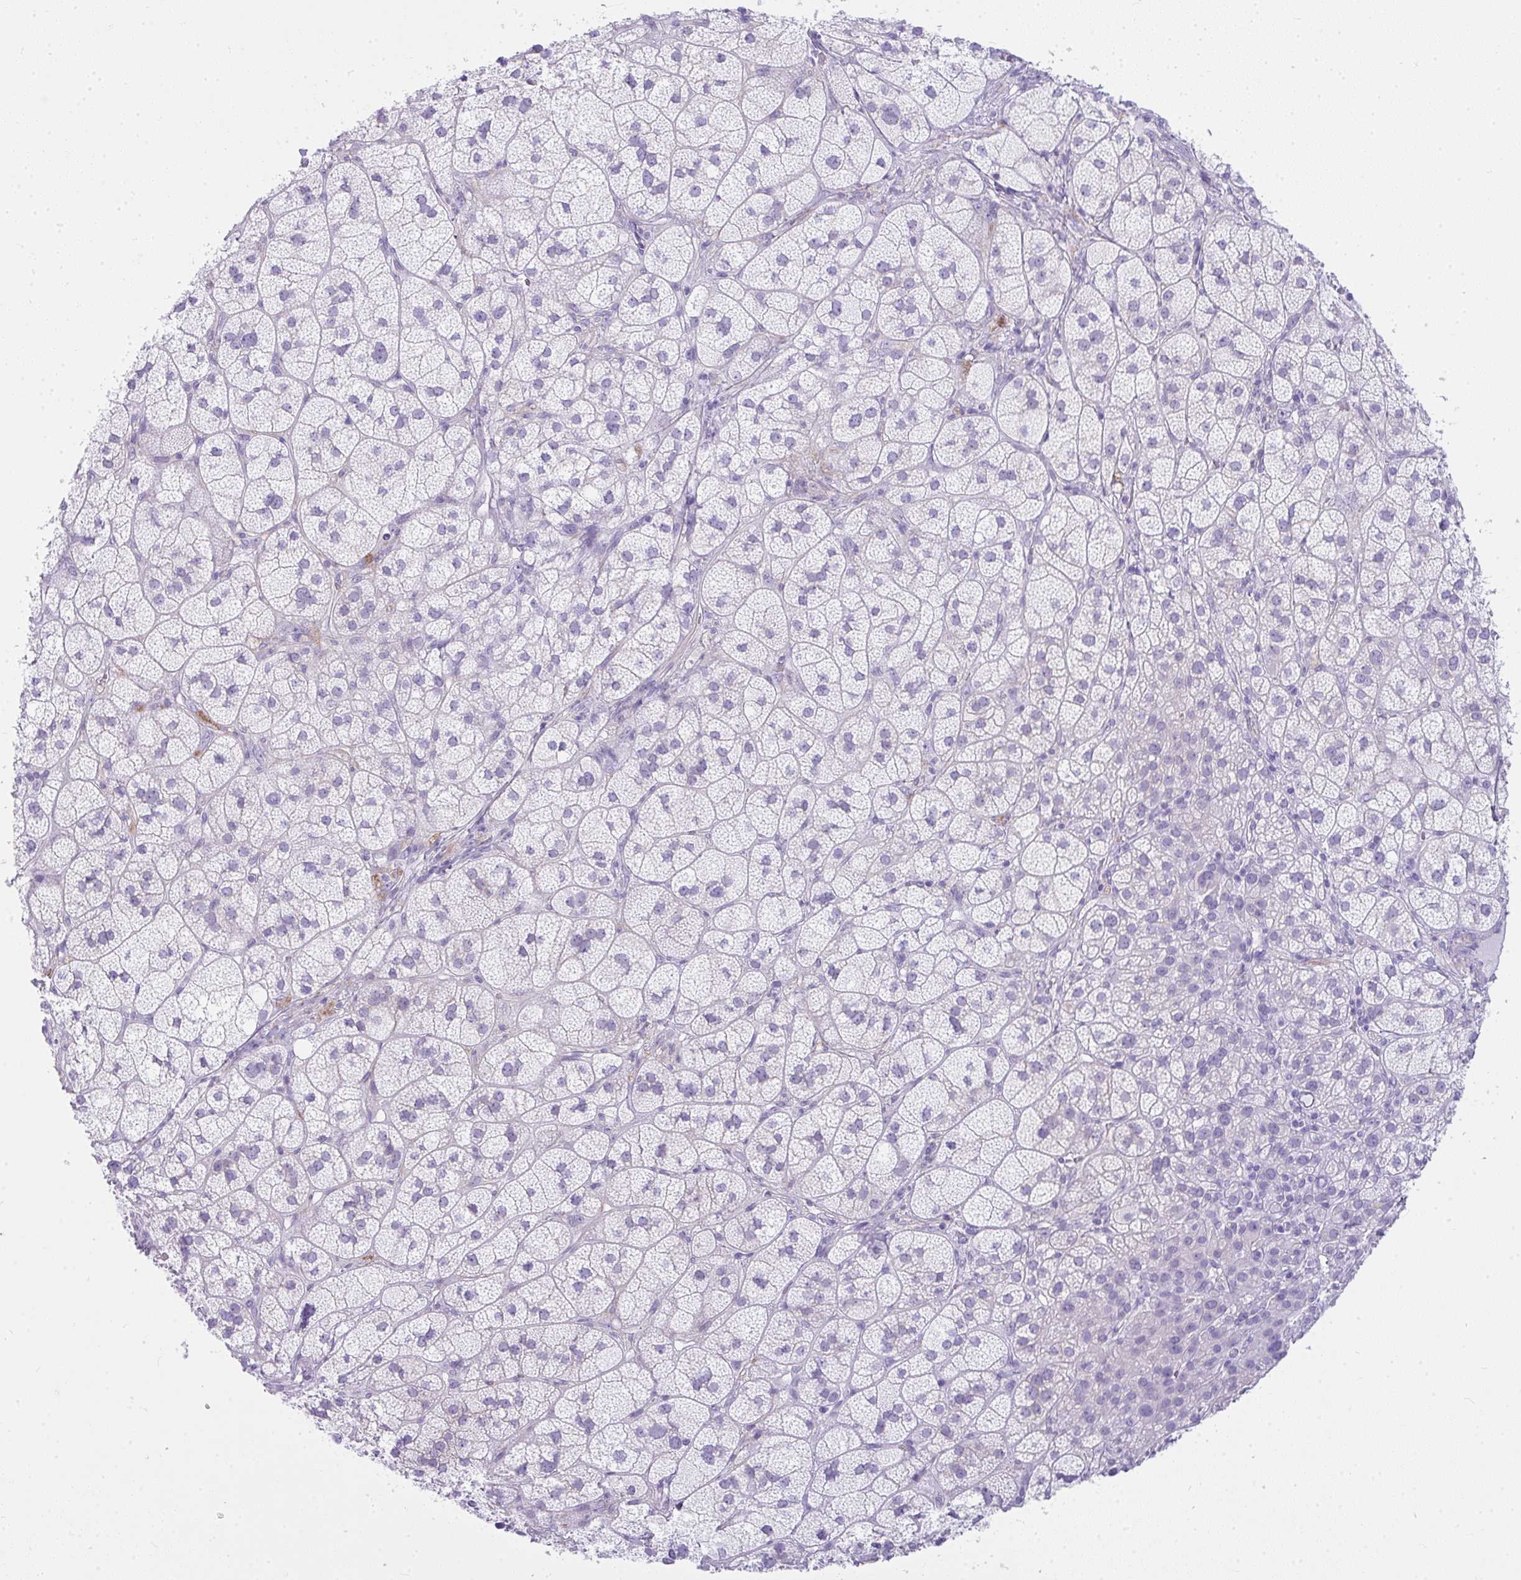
{"staining": {"intensity": "weak", "quantity": "<25%", "location": "cytoplasmic/membranous"}, "tissue": "adrenal gland", "cell_type": "Glandular cells", "image_type": "normal", "snomed": [{"axis": "morphology", "description": "Normal tissue, NOS"}, {"axis": "topography", "description": "Adrenal gland"}], "caption": "High power microscopy photomicrograph of an IHC histopathology image of unremarkable adrenal gland, revealing no significant positivity in glandular cells. (DAB (3,3'-diaminobenzidine) immunohistochemistry with hematoxylin counter stain).", "gene": "RASL10A", "patient": {"sex": "female", "age": 60}}